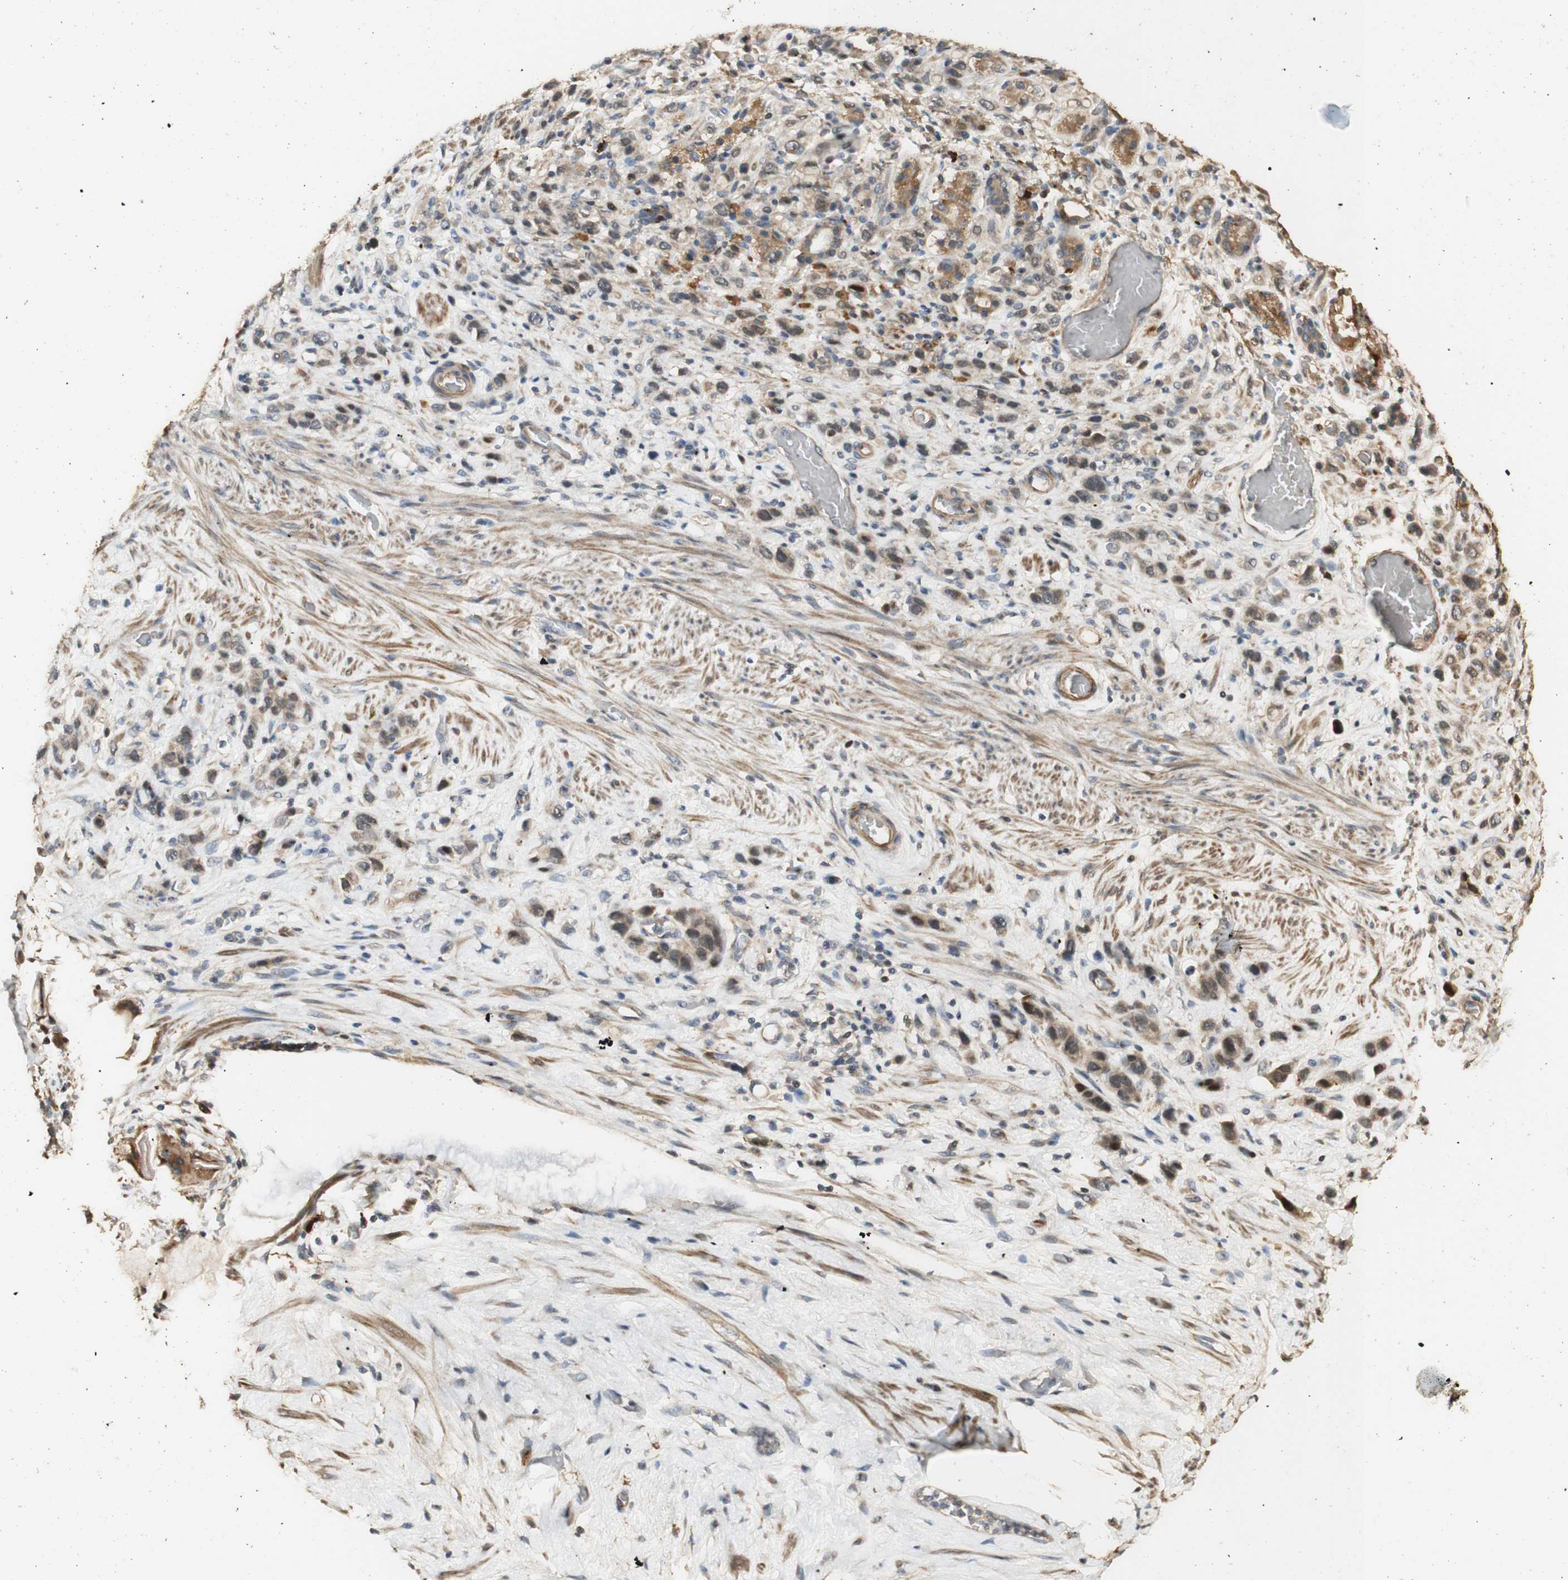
{"staining": {"intensity": "moderate", "quantity": ">75%", "location": "cytoplasmic/membranous"}, "tissue": "stomach cancer", "cell_type": "Tumor cells", "image_type": "cancer", "snomed": [{"axis": "morphology", "description": "Adenocarcinoma, NOS"}, {"axis": "morphology", "description": "Adenocarcinoma, High grade"}, {"axis": "topography", "description": "Stomach, upper"}, {"axis": "topography", "description": "Stomach, lower"}], "caption": "The histopathology image shows staining of stomach adenocarcinoma, revealing moderate cytoplasmic/membranous protein positivity (brown color) within tumor cells.", "gene": "AGER", "patient": {"sex": "female", "age": 65}}